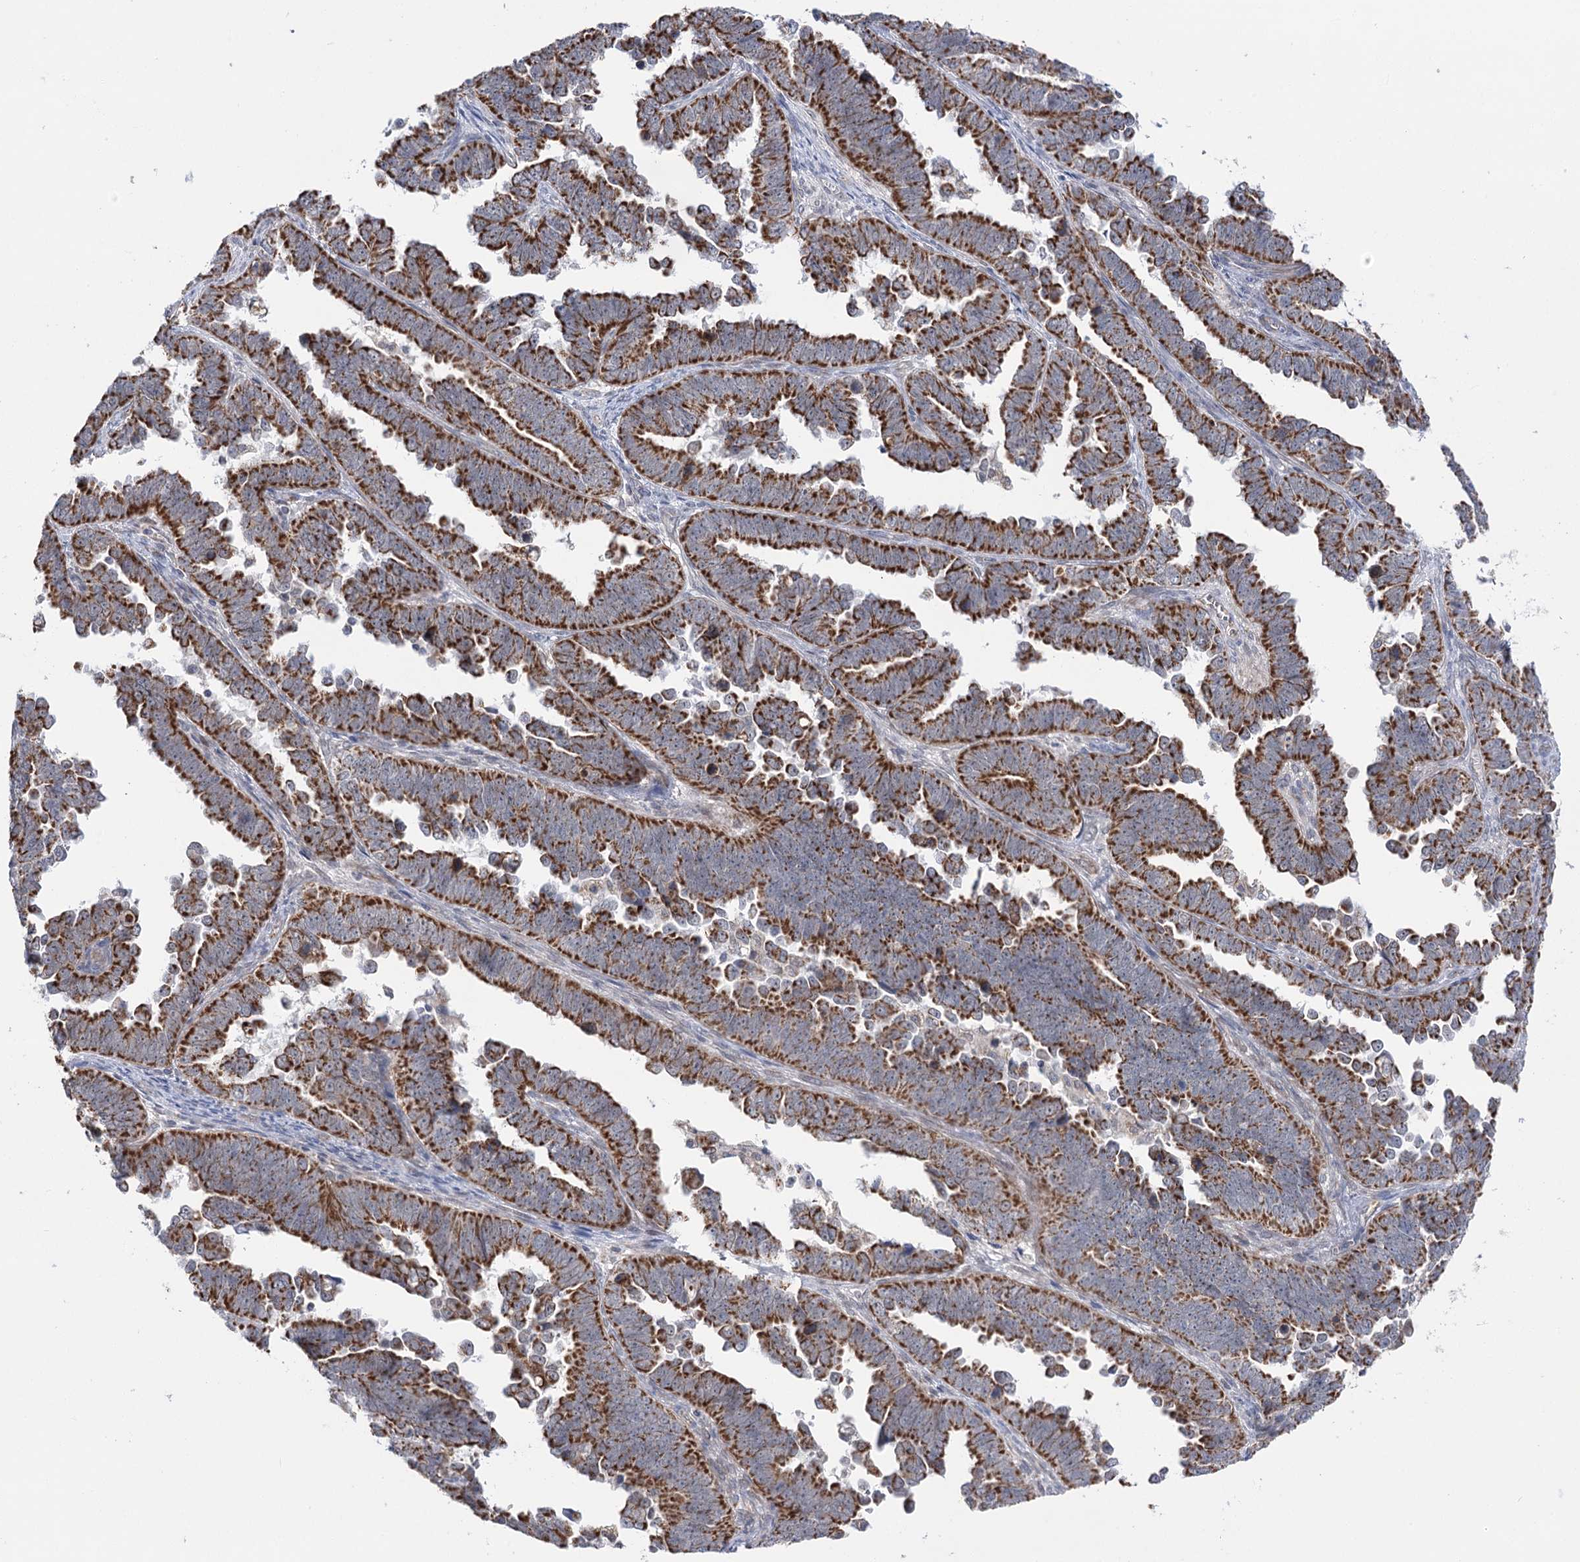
{"staining": {"intensity": "moderate", "quantity": ">75%", "location": "cytoplasmic/membranous"}, "tissue": "endometrial cancer", "cell_type": "Tumor cells", "image_type": "cancer", "snomed": [{"axis": "morphology", "description": "Adenocarcinoma, NOS"}, {"axis": "topography", "description": "Endometrium"}], "caption": "A brown stain shows moderate cytoplasmic/membranous expression of a protein in human endometrial cancer tumor cells.", "gene": "ECHDC3", "patient": {"sex": "female", "age": 75}}